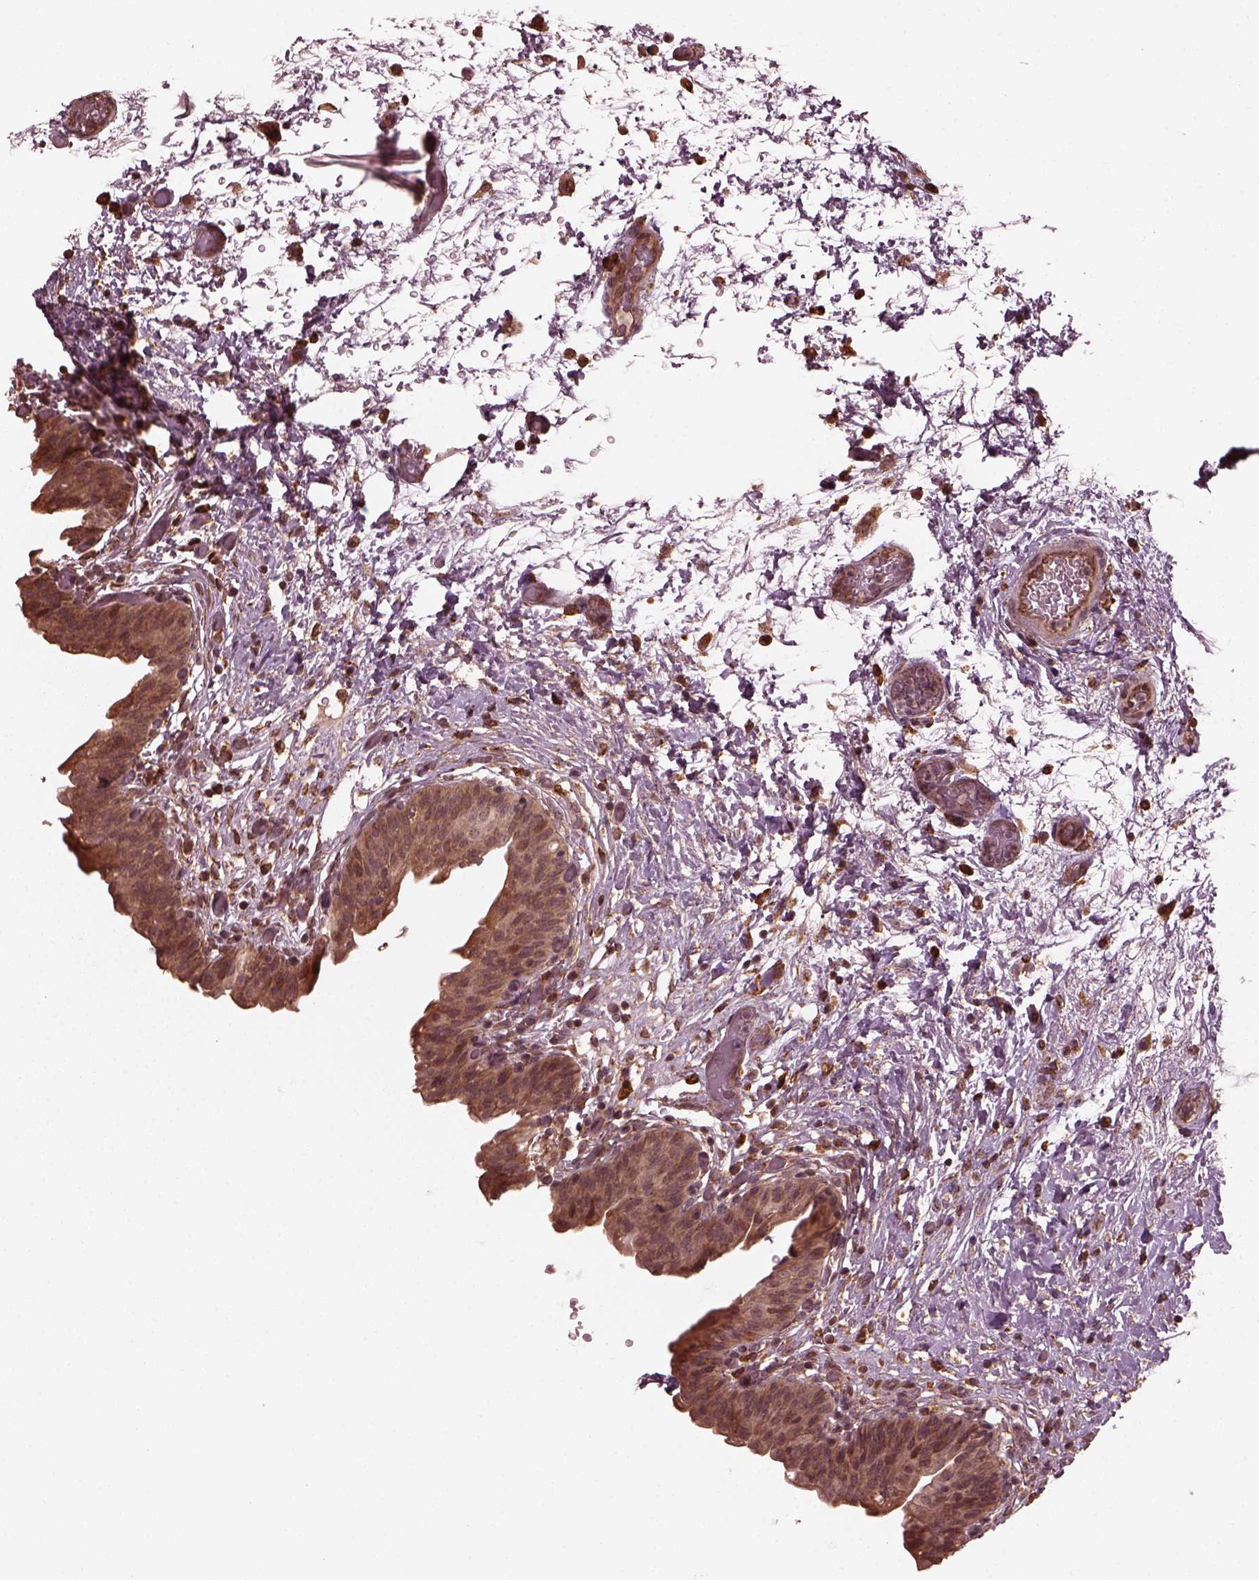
{"staining": {"intensity": "moderate", "quantity": ">75%", "location": "cytoplasmic/membranous"}, "tissue": "urinary bladder", "cell_type": "Urothelial cells", "image_type": "normal", "snomed": [{"axis": "morphology", "description": "Normal tissue, NOS"}, {"axis": "topography", "description": "Urinary bladder"}], "caption": "Protein staining shows moderate cytoplasmic/membranous staining in about >75% of urothelial cells in normal urinary bladder.", "gene": "ZNF292", "patient": {"sex": "male", "age": 69}}